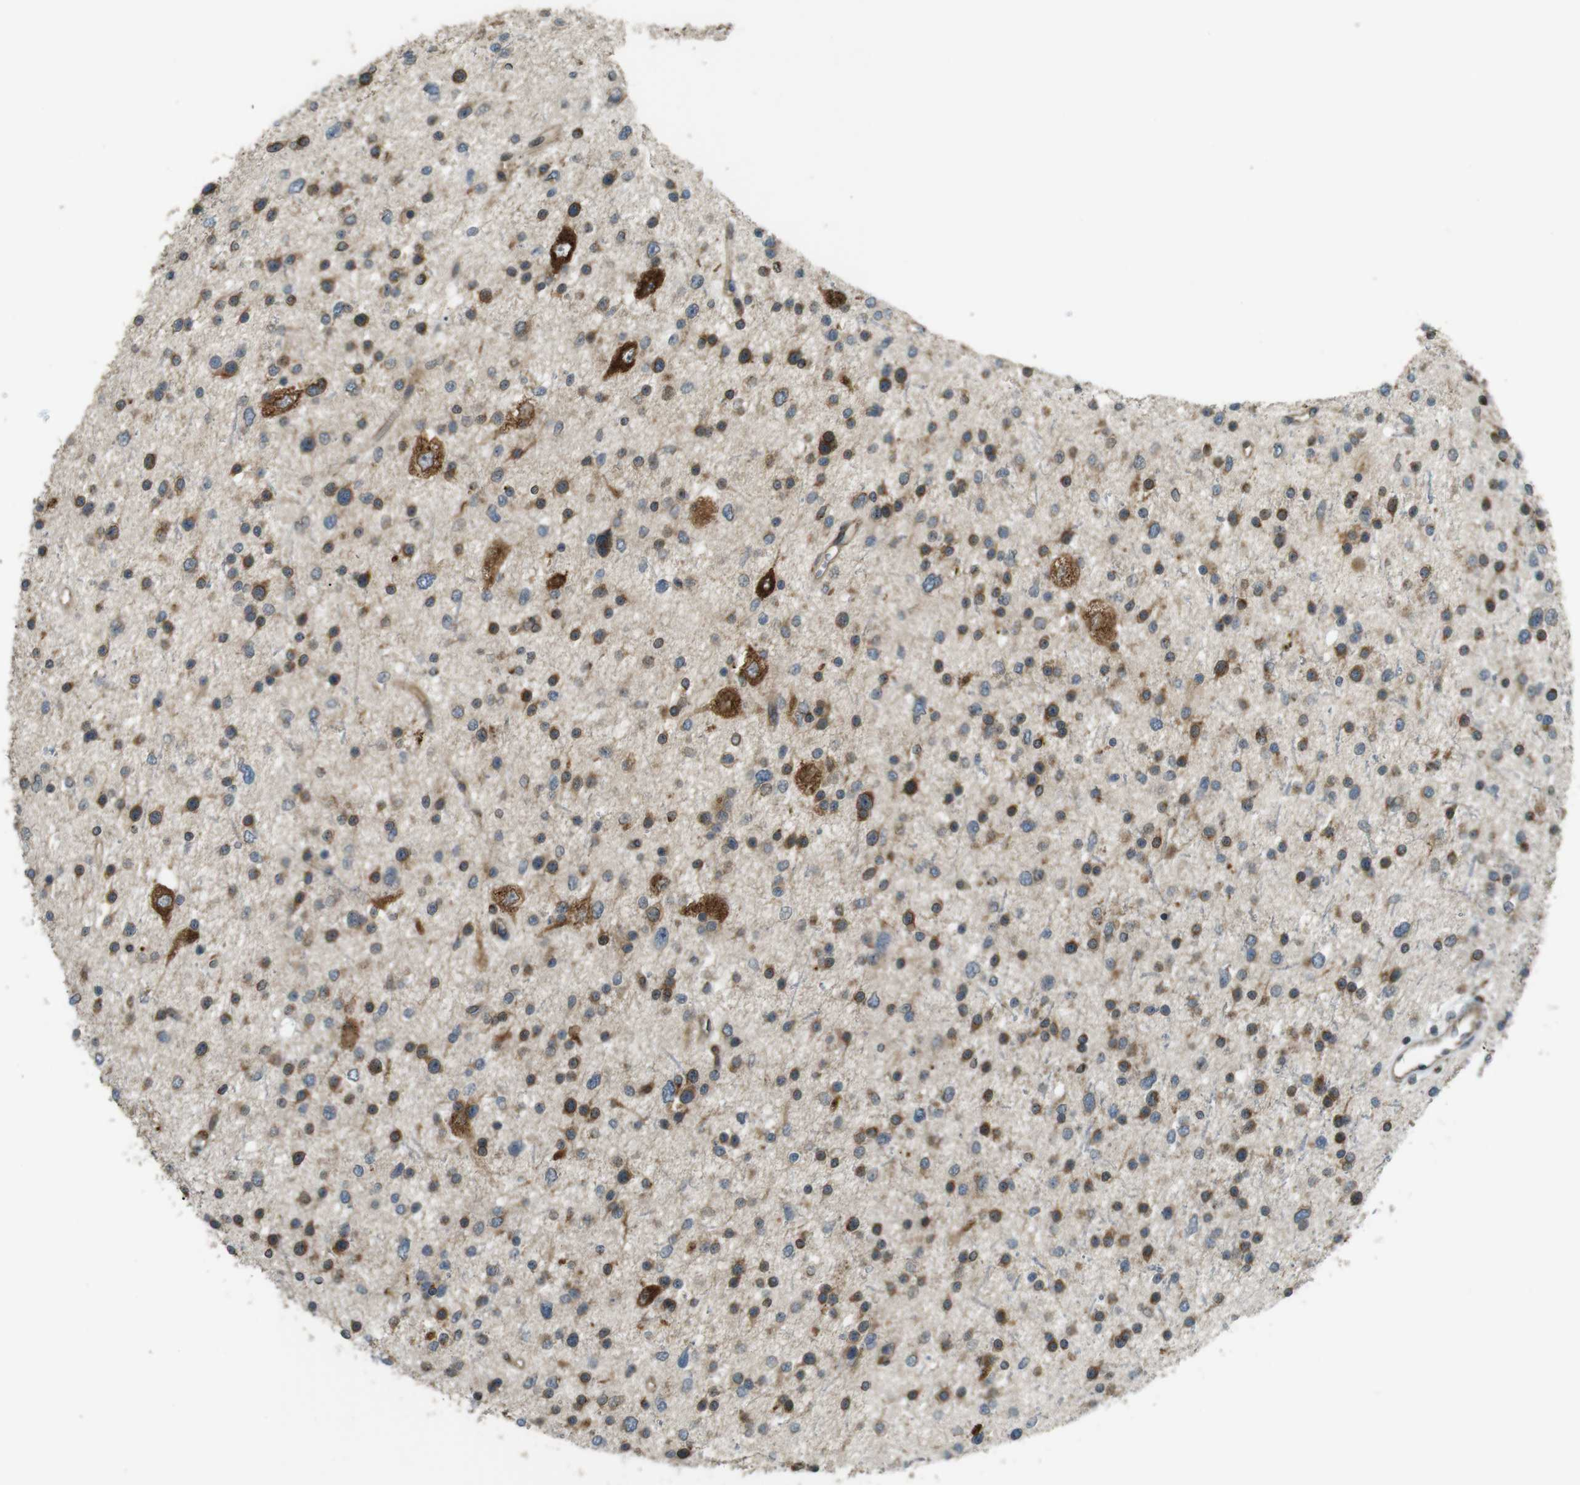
{"staining": {"intensity": "strong", "quantity": "25%-75%", "location": "cytoplasmic/membranous"}, "tissue": "glioma", "cell_type": "Tumor cells", "image_type": "cancer", "snomed": [{"axis": "morphology", "description": "Glioma, malignant, Low grade"}, {"axis": "topography", "description": "Brain"}], "caption": "A brown stain shows strong cytoplasmic/membranous positivity of a protein in human malignant glioma (low-grade) tumor cells.", "gene": "TMED4", "patient": {"sex": "female", "age": 37}}